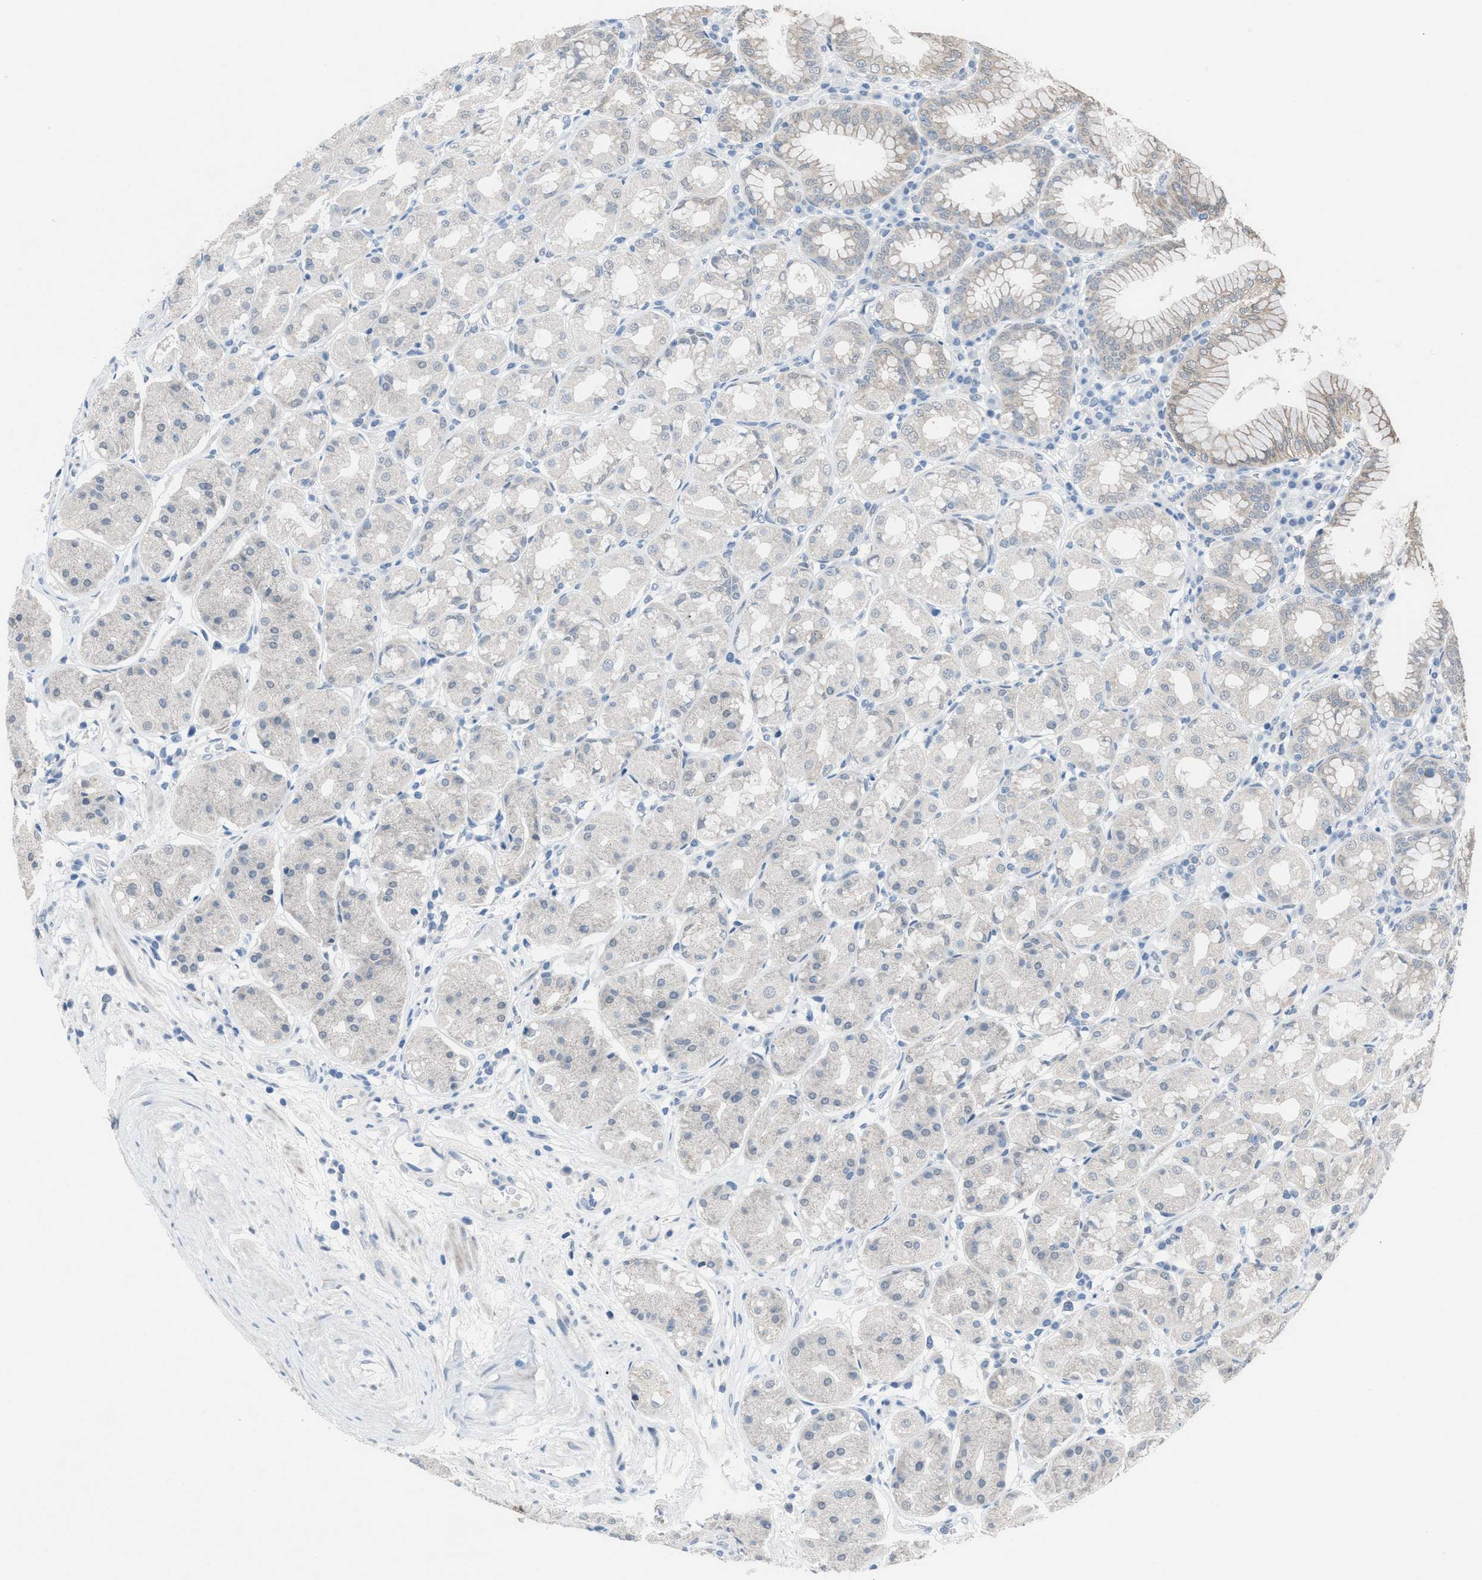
{"staining": {"intensity": "moderate", "quantity": "<25%", "location": "cytoplasmic/membranous"}, "tissue": "stomach", "cell_type": "Glandular cells", "image_type": "normal", "snomed": [{"axis": "morphology", "description": "Normal tissue, NOS"}, {"axis": "topography", "description": "Stomach"}, {"axis": "topography", "description": "Stomach, lower"}], "caption": "This photomicrograph reveals immunohistochemistry staining of unremarkable stomach, with low moderate cytoplasmic/membranous positivity in about <25% of glandular cells.", "gene": "ANAPC11", "patient": {"sex": "female", "age": 56}}